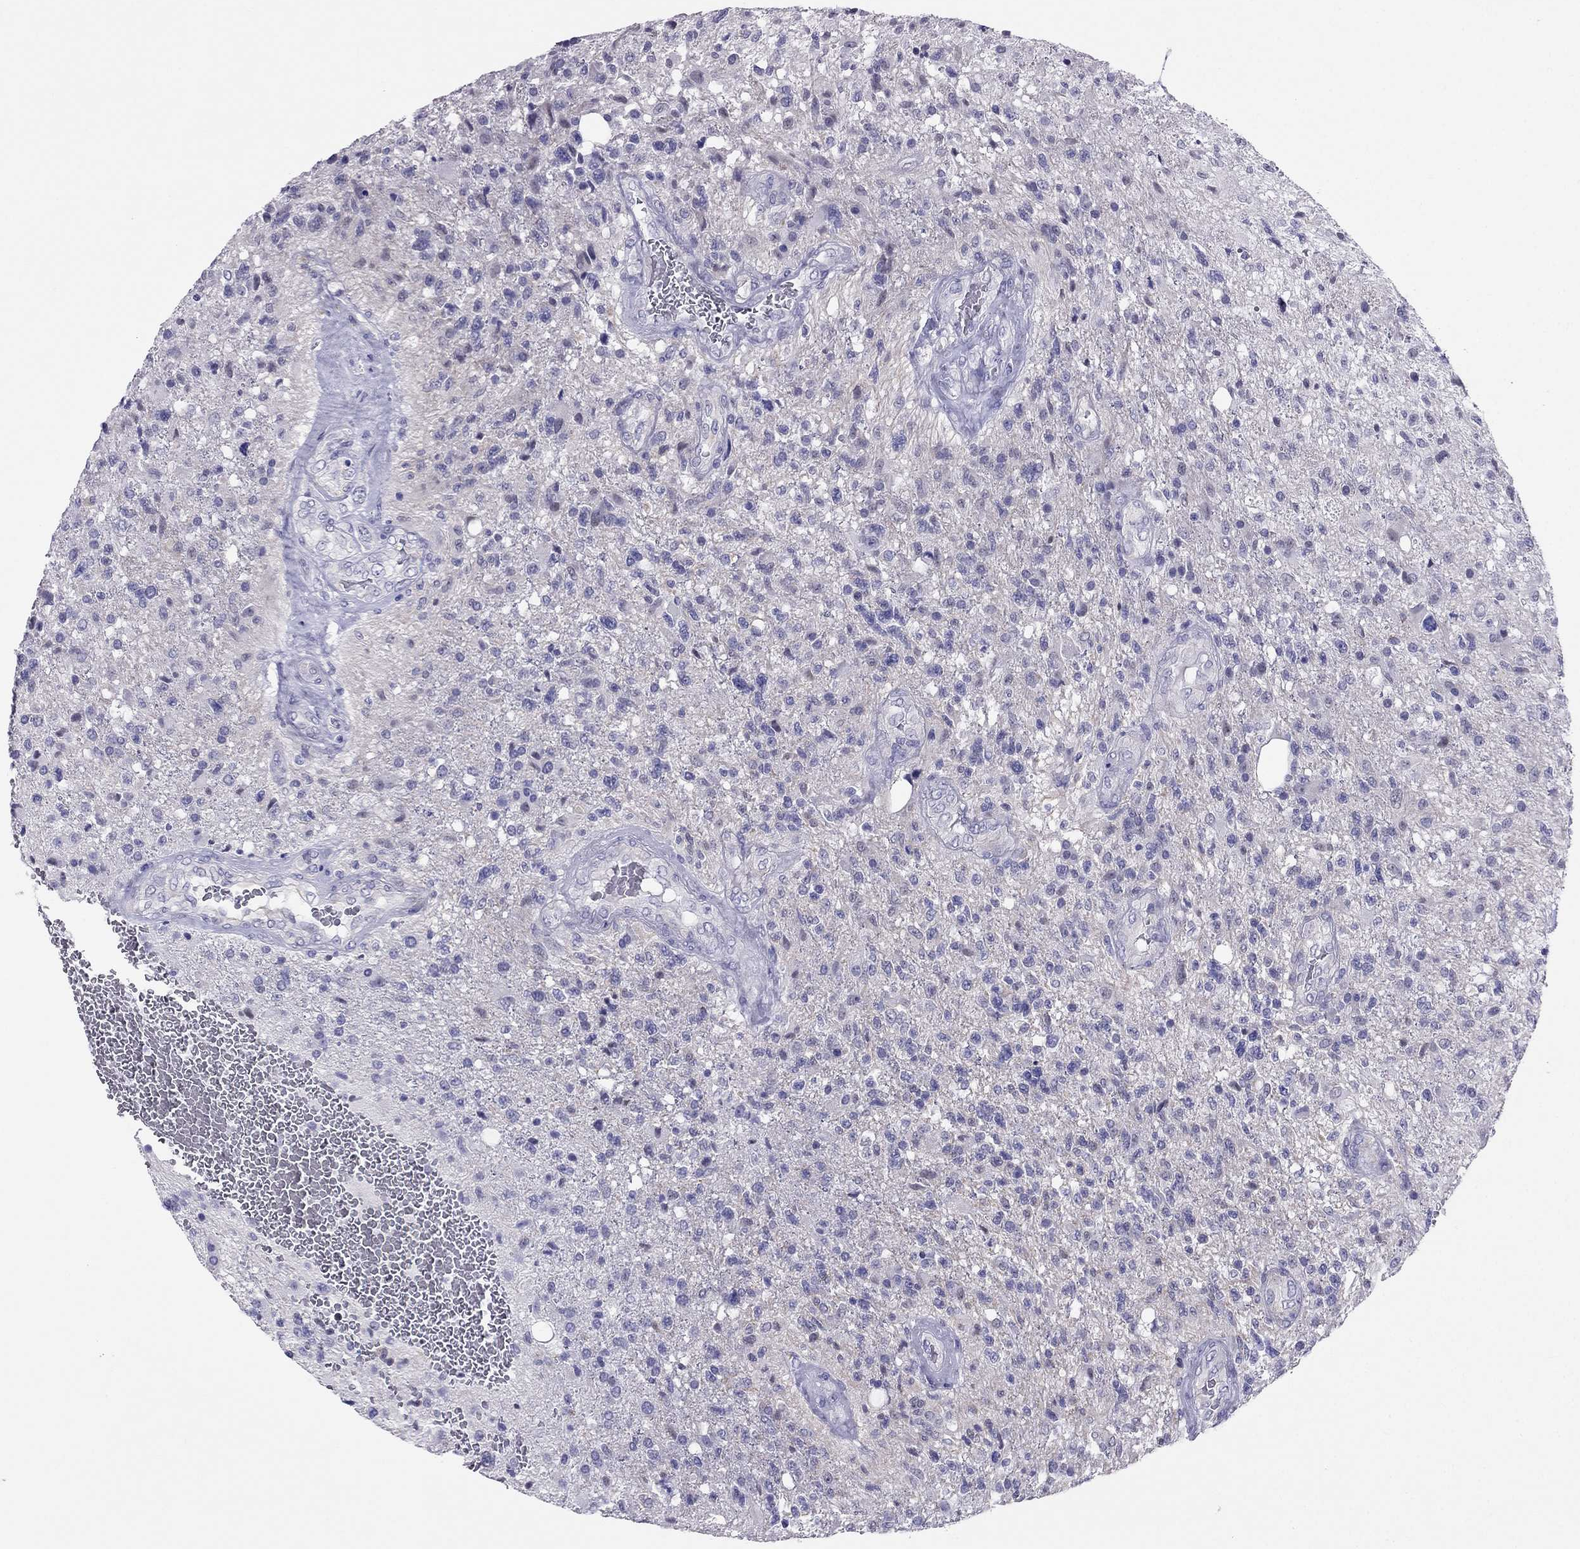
{"staining": {"intensity": "negative", "quantity": "none", "location": "none"}, "tissue": "glioma", "cell_type": "Tumor cells", "image_type": "cancer", "snomed": [{"axis": "morphology", "description": "Glioma, malignant, High grade"}, {"axis": "topography", "description": "Brain"}], "caption": "Immunohistochemistry (IHC) micrograph of neoplastic tissue: human glioma stained with DAB exhibits no significant protein expression in tumor cells.", "gene": "CROCC2", "patient": {"sex": "male", "age": 56}}